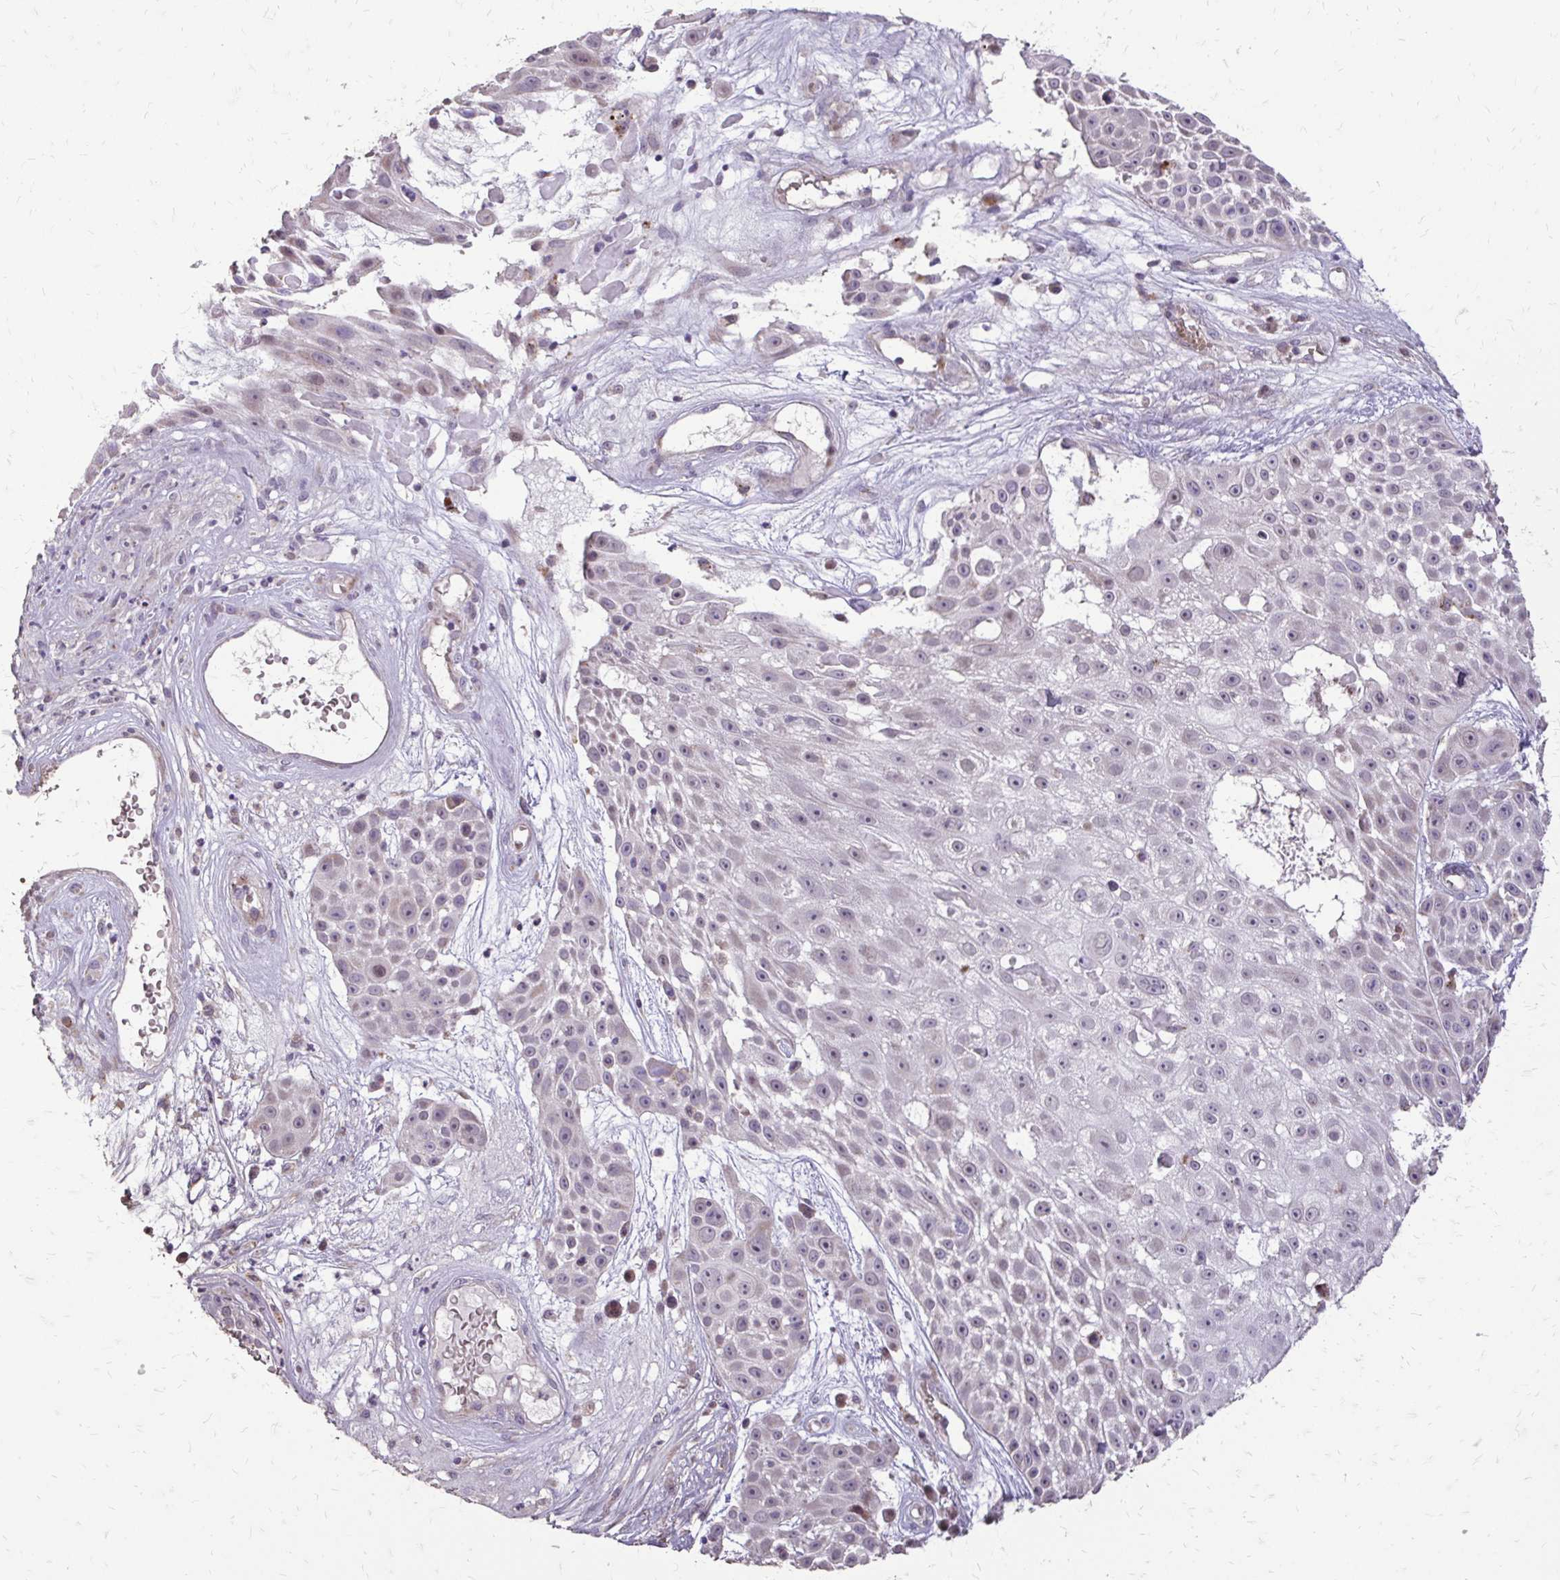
{"staining": {"intensity": "negative", "quantity": "none", "location": "none"}, "tissue": "skin cancer", "cell_type": "Tumor cells", "image_type": "cancer", "snomed": [{"axis": "morphology", "description": "Squamous cell carcinoma, NOS"}, {"axis": "topography", "description": "Skin"}], "caption": "A high-resolution image shows immunohistochemistry staining of skin cancer (squamous cell carcinoma), which exhibits no significant positivity in tumor cells. (Brightfield microscopy of DAB (3,3'-diaminobenzidine) immunohistochemistry at high magnification).", "gene": "MYORG", "patient": {"sex": "female", "age": 86}}